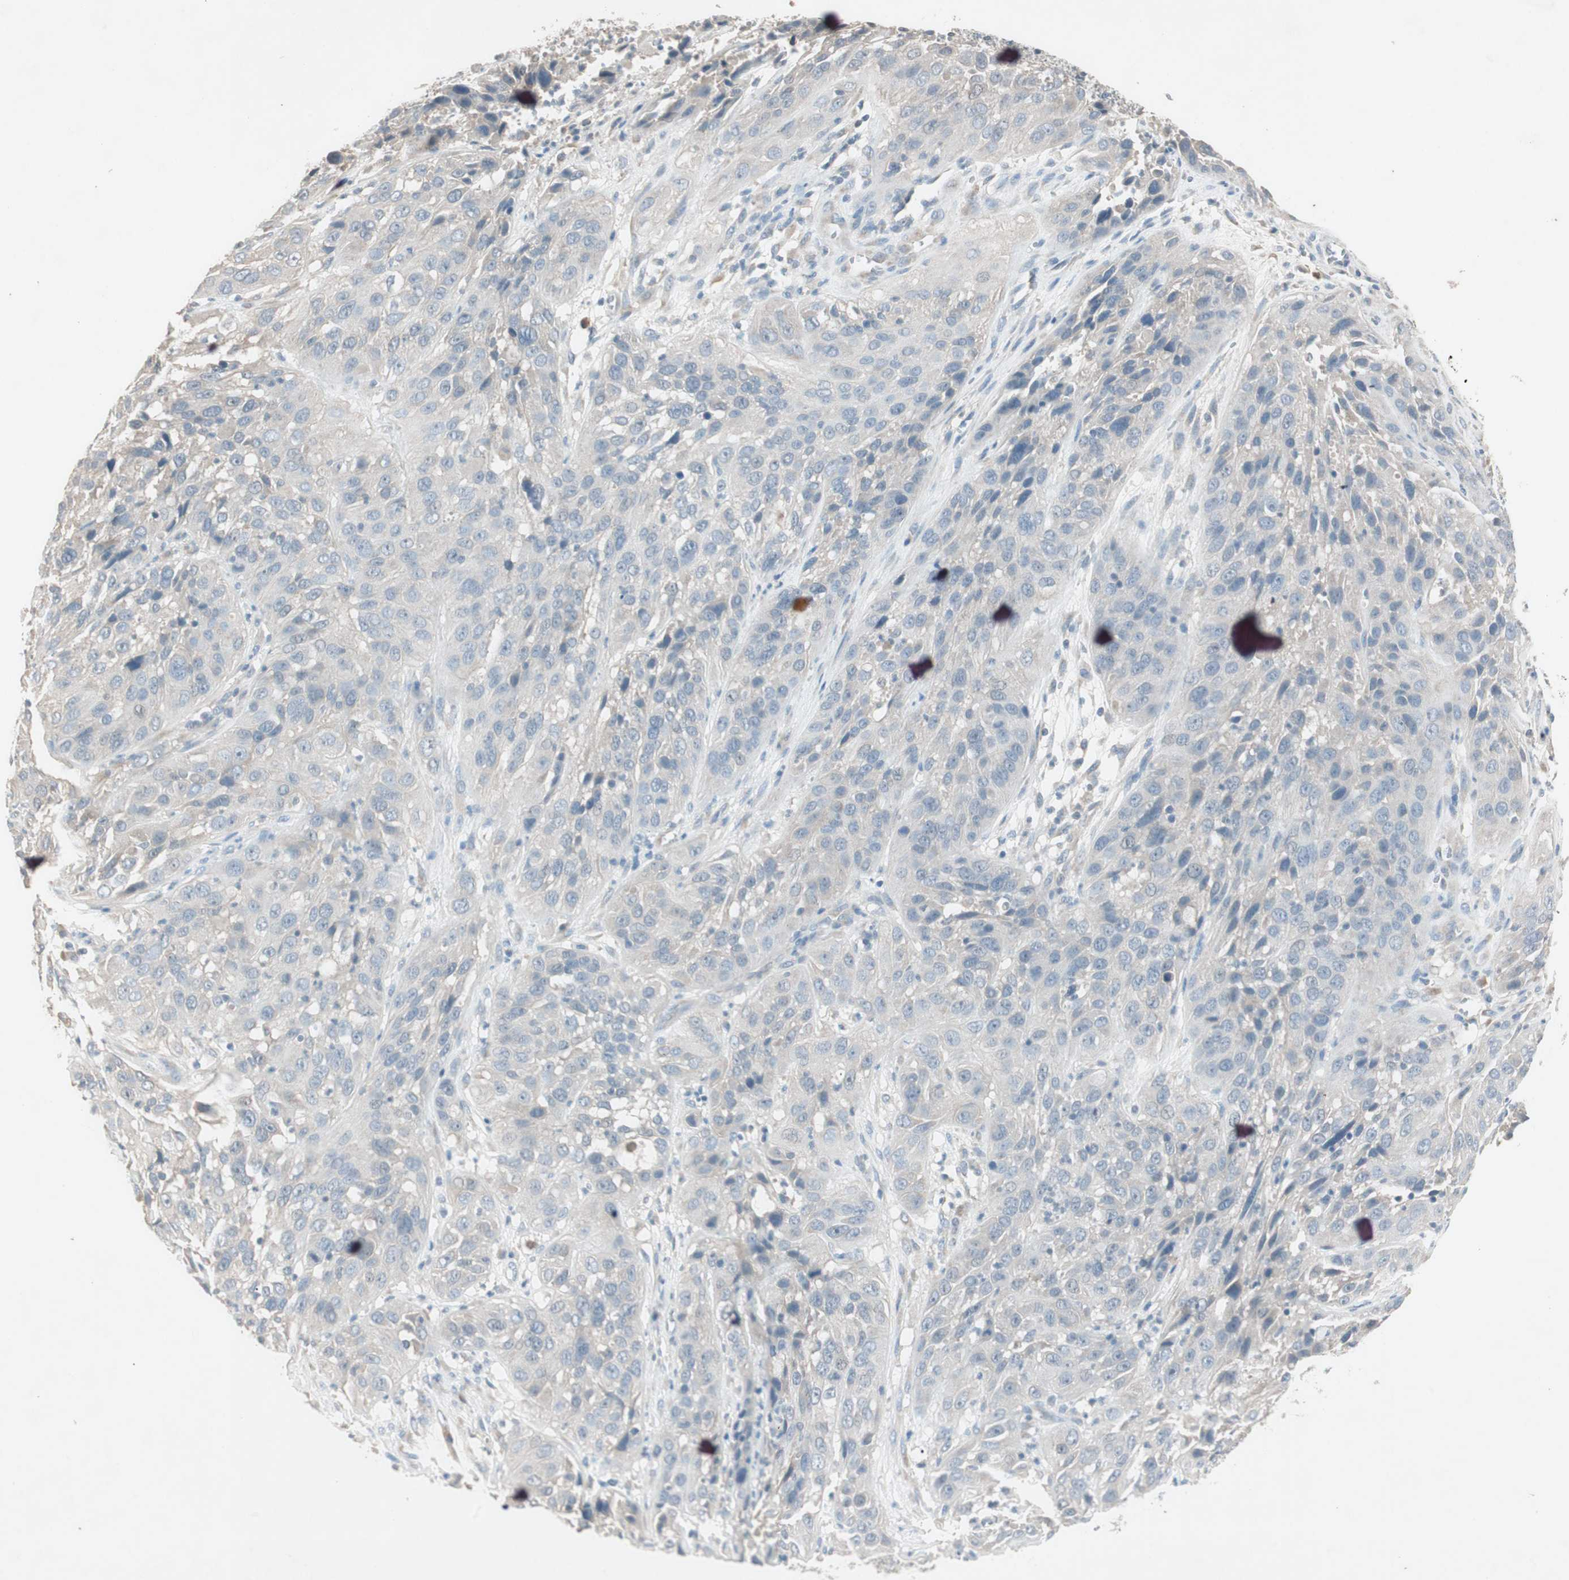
{"staining": {"intensity": "negative", "quantity": "none", "location": "none"}, "tissue": "cervical cancer", "cell_type": "Tumor cells", "image_type": "cancer", "snomed": [{"axis": "morphology", "description": "Squamous cell carcinoma, NOS"}, {"axis": "topography", "description": "Cervix"}], "caption": "Immunohistochemistry of human cervical cancer exhibits no expression in tumor cells.", "gene": "KHK", "patient": {"sex": "female", "age": 32}}